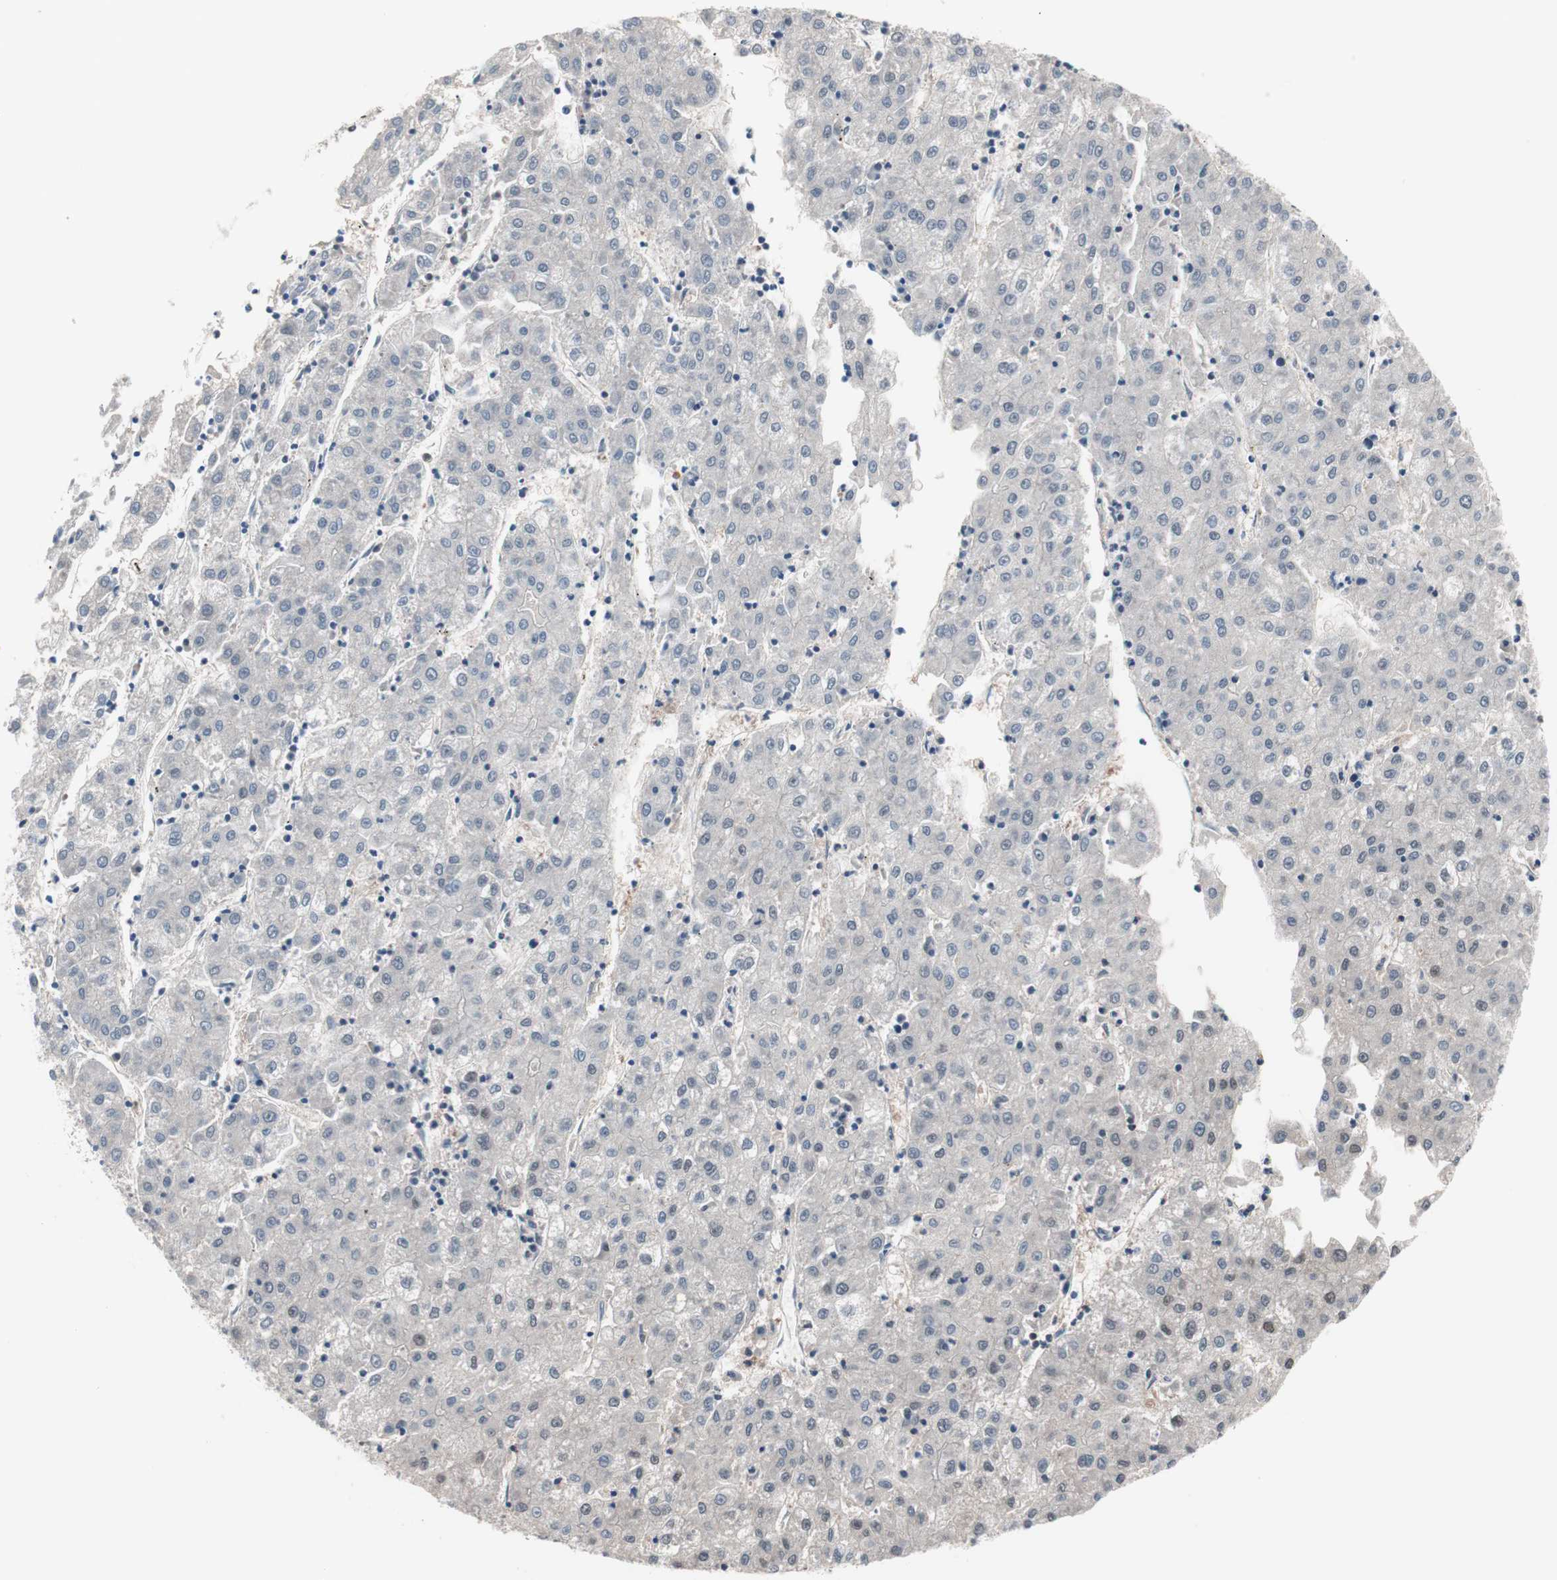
{"staining": {"intensity": "negative", "quantity": "none", "location": "none"}, "tissue": "liver cancer", "cell_type": "Tumor cells", "image_type": "cancer", "snomed": [{"axis": "morphology", "description": "Carcinoma, Hepatocellular, NOS"}, {"axis": "topography", "description": "Liver"}], "caption": "A high-resolution micrograph shows immunohistochemistry (IHC) staining of liver hepatocellular carcinoma, which demonstrates no significant staining in tumor cells.", "gene": "IRS1", "patient": {"sex": "male", "age": 72}}